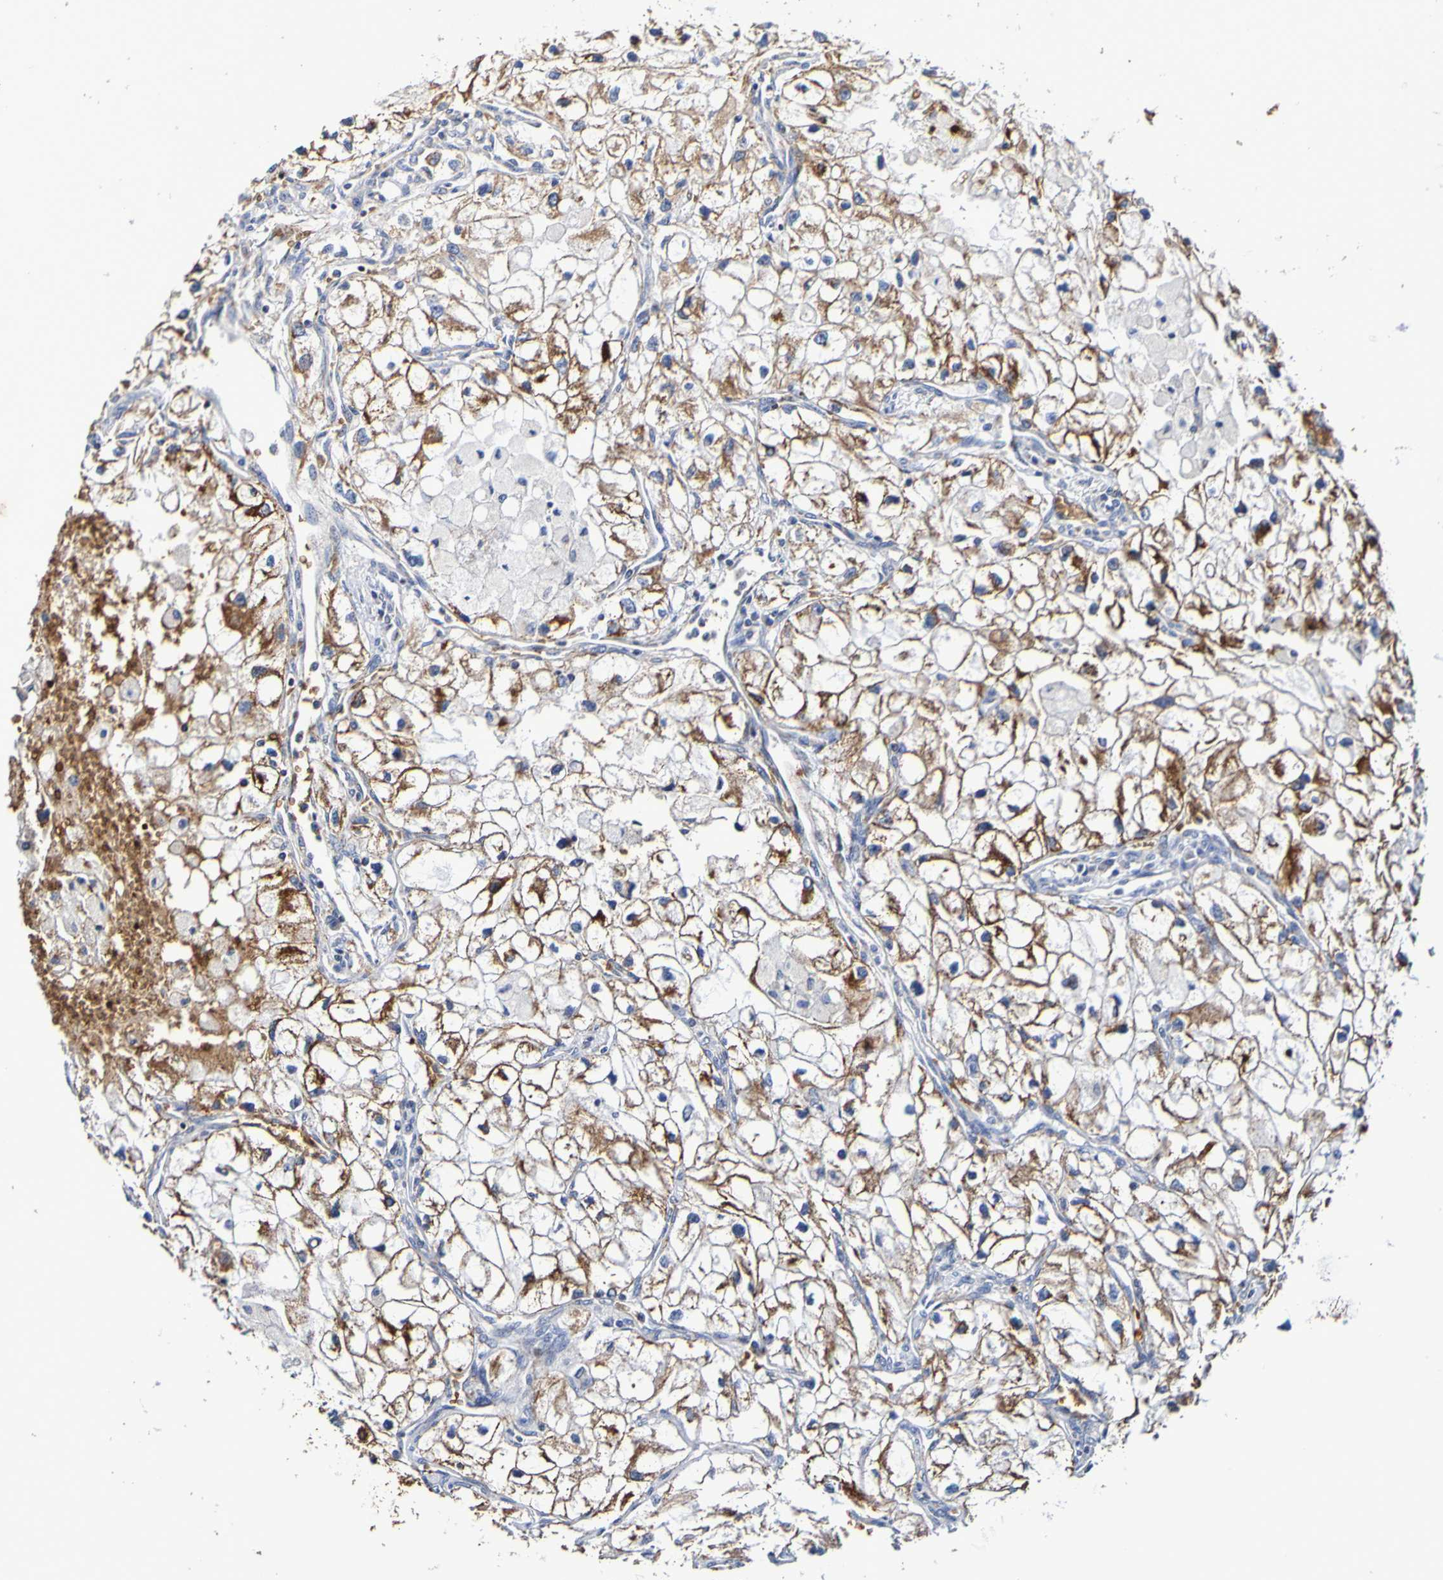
{"staining": {"intensity": "moderate", "quantity": ">75%", "location": "cytoplasmic/membranous"}, "tissue": "renal cancer", "cell_type": "Tumor cells", "image_type": "cancer", "snomed": [{"axis": "morphology", "description": "Adenocarcinoma, NOS"}, {"axis": "topography", "description": "Kidney"}], "caption": "Immunohistochemical staining of adenocarcinoma (renal) shows medium levels of moderate cytoplasmic/membranous staining in about >75% of tumor cells. (Stains: DAB (3,3'-diaminobenzidine) in brown, nuclei in blue, Microscopy: brightfield microscopy at high magnification).", "gene": "WNT4", "patient": {"sex": "female", "age": 70}}